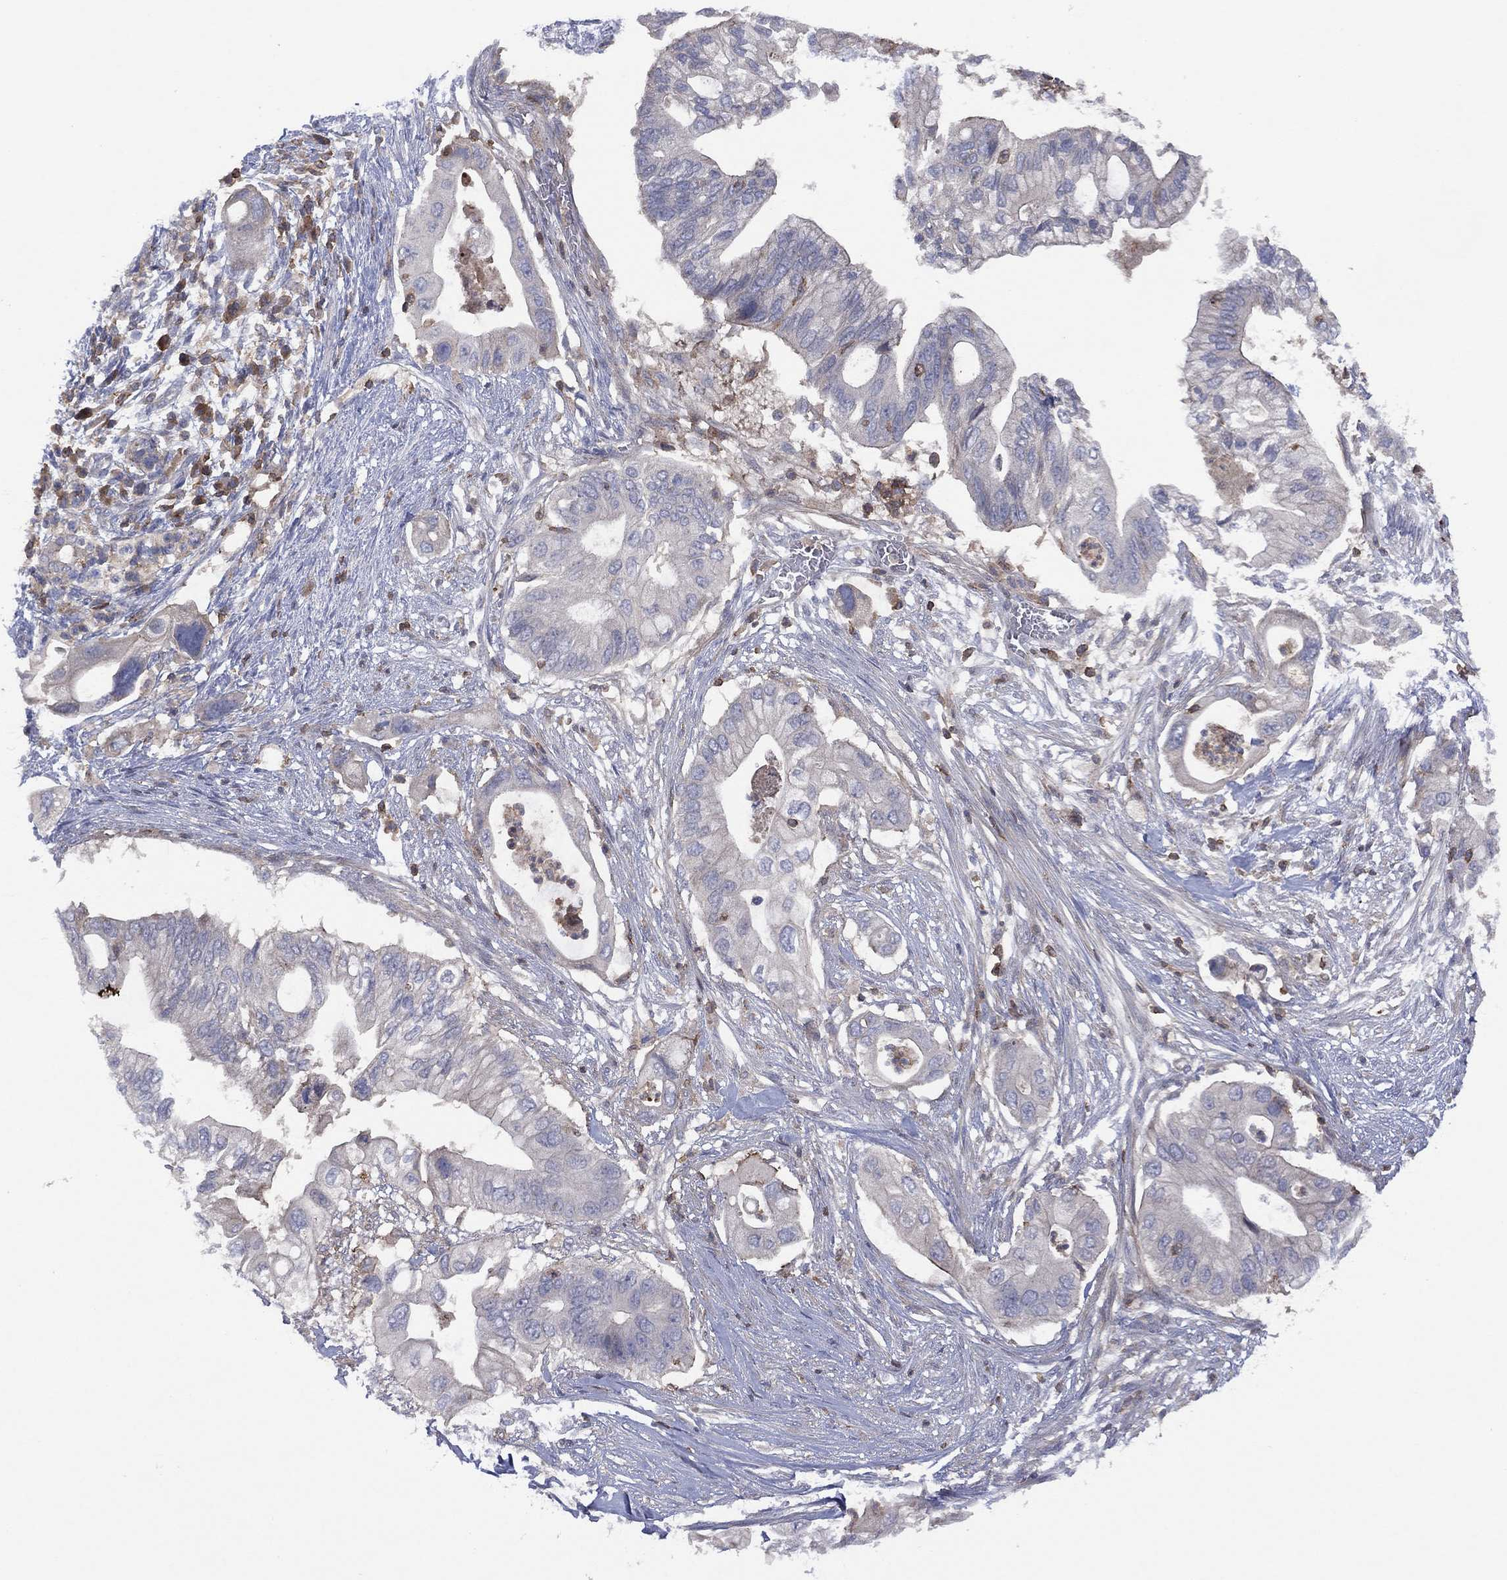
{"staining": {"intensity": "negative", "quantity": "none", "location": "none"}, "tissue": "pancreatic cancer", "cell_type": "Tumor cells", "image_type": "cancer", "snomed": [{"axis": "morphology", "description": "Adenocarcinoma, NOS"}, {"axis": "topography", "description": "Pancreas"}], "caption": "The photomicrograph demonstrates no staining of tumor cells in adenocarcinoma (pancreatic).", "gene": "DOCK8", "patient": {"sex": "female", "age": 72}}